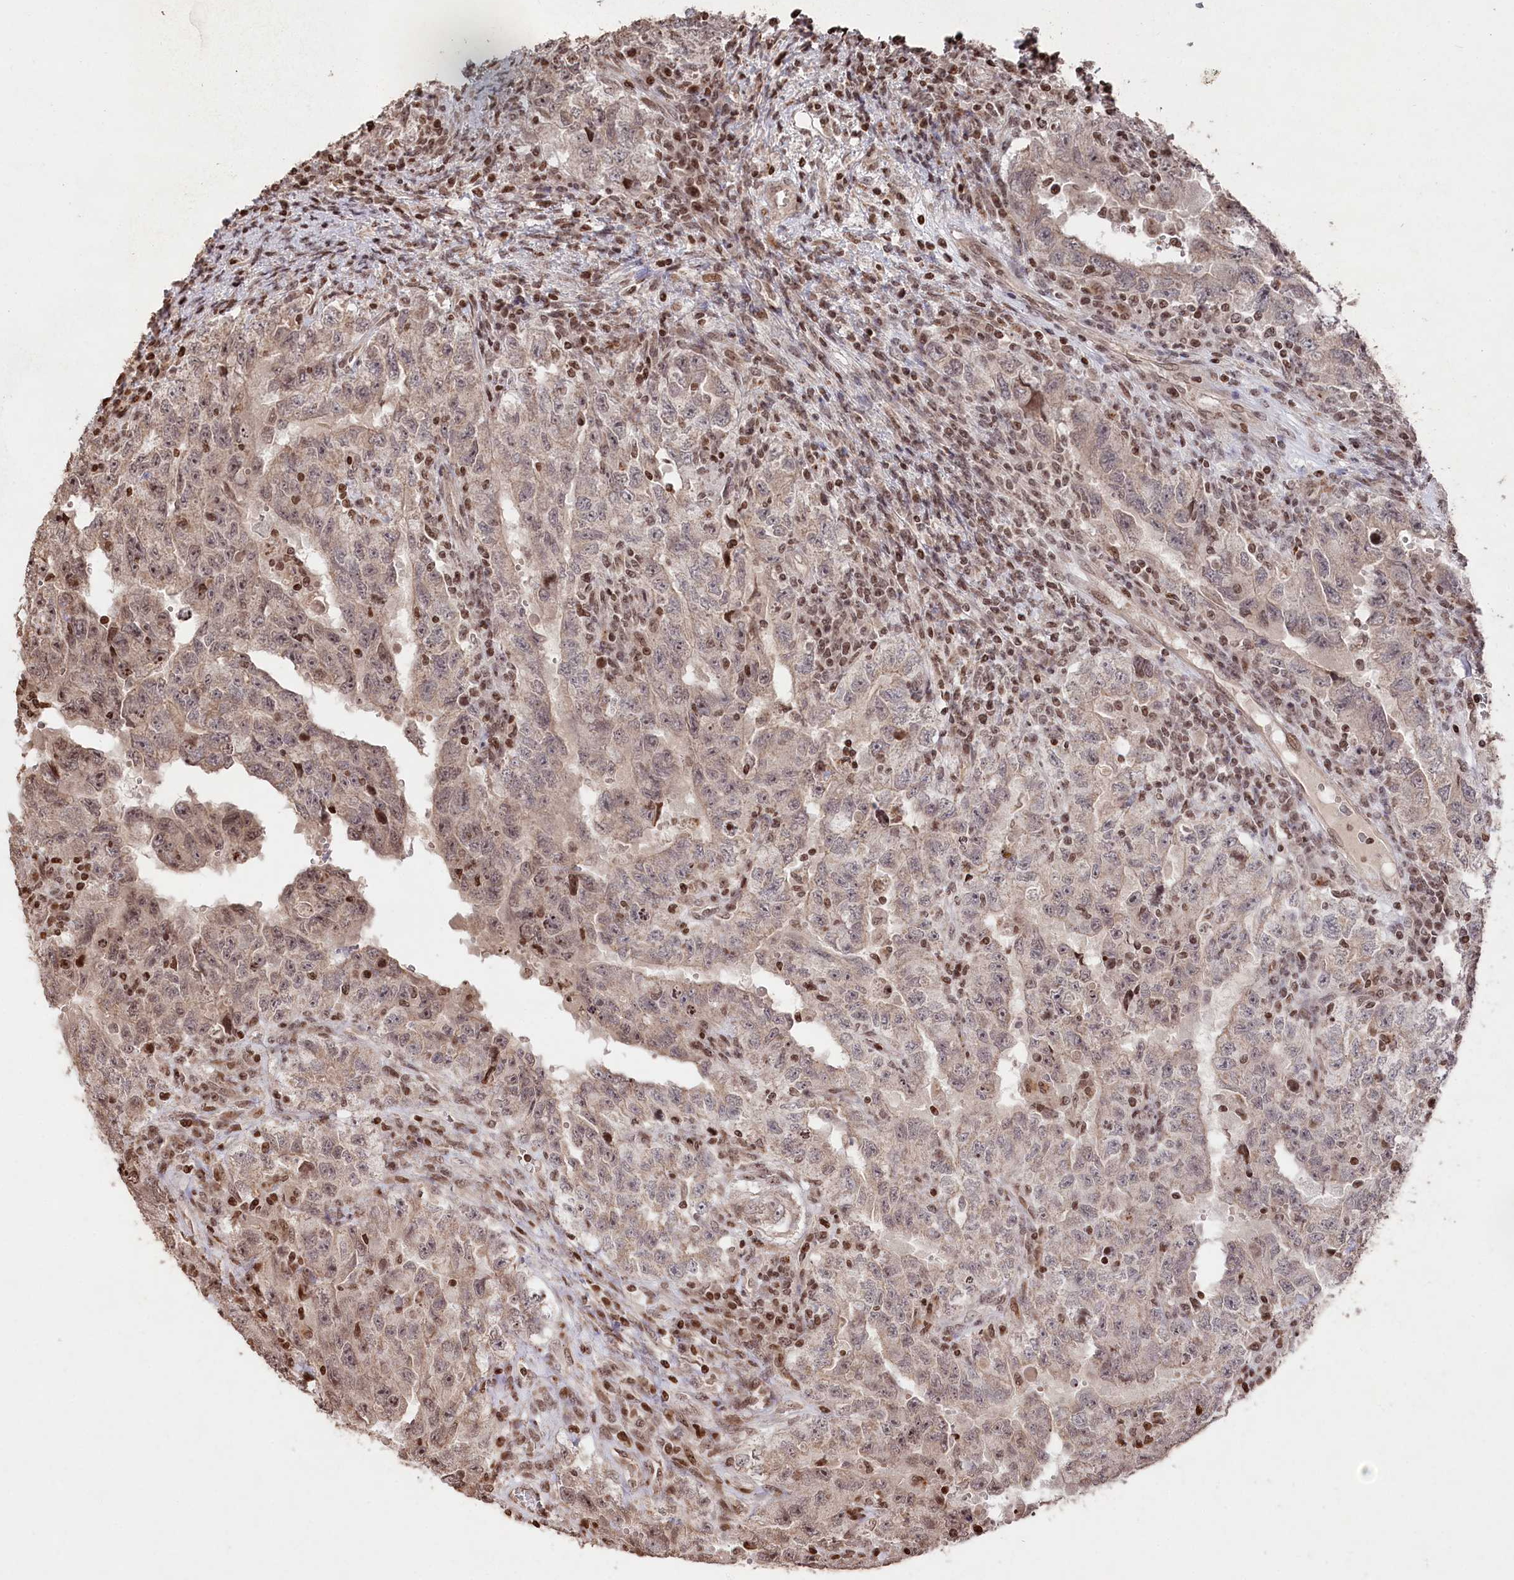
{"staining": {"intensity": "weak", "quantity": ">75%", "location": "cytoplasmic/membranous,nuclear"}, "tissue": "testis cancer", "cell_type": "Tumor cells", "image_type": "cancer", "snomed": [{"axis": "morphology", "description": "Carcinoma, Embryonal, NOS"}, {"axis": "topography", "description": "Testis"}], "caption": "Tumor cells demonstrate low levels of weak cytoplasmic/membranous and nuclear staining in about >75% of cells in human testis embryonal carcinoma. The staining was performed using DAB (3,3'-diaminobenzidine), with brown indicating positive protein expression. Nuclei are stained blue with hematoxylin.", "gene": "CCSER2", "patient": {"sex": "male", "age": 26}}